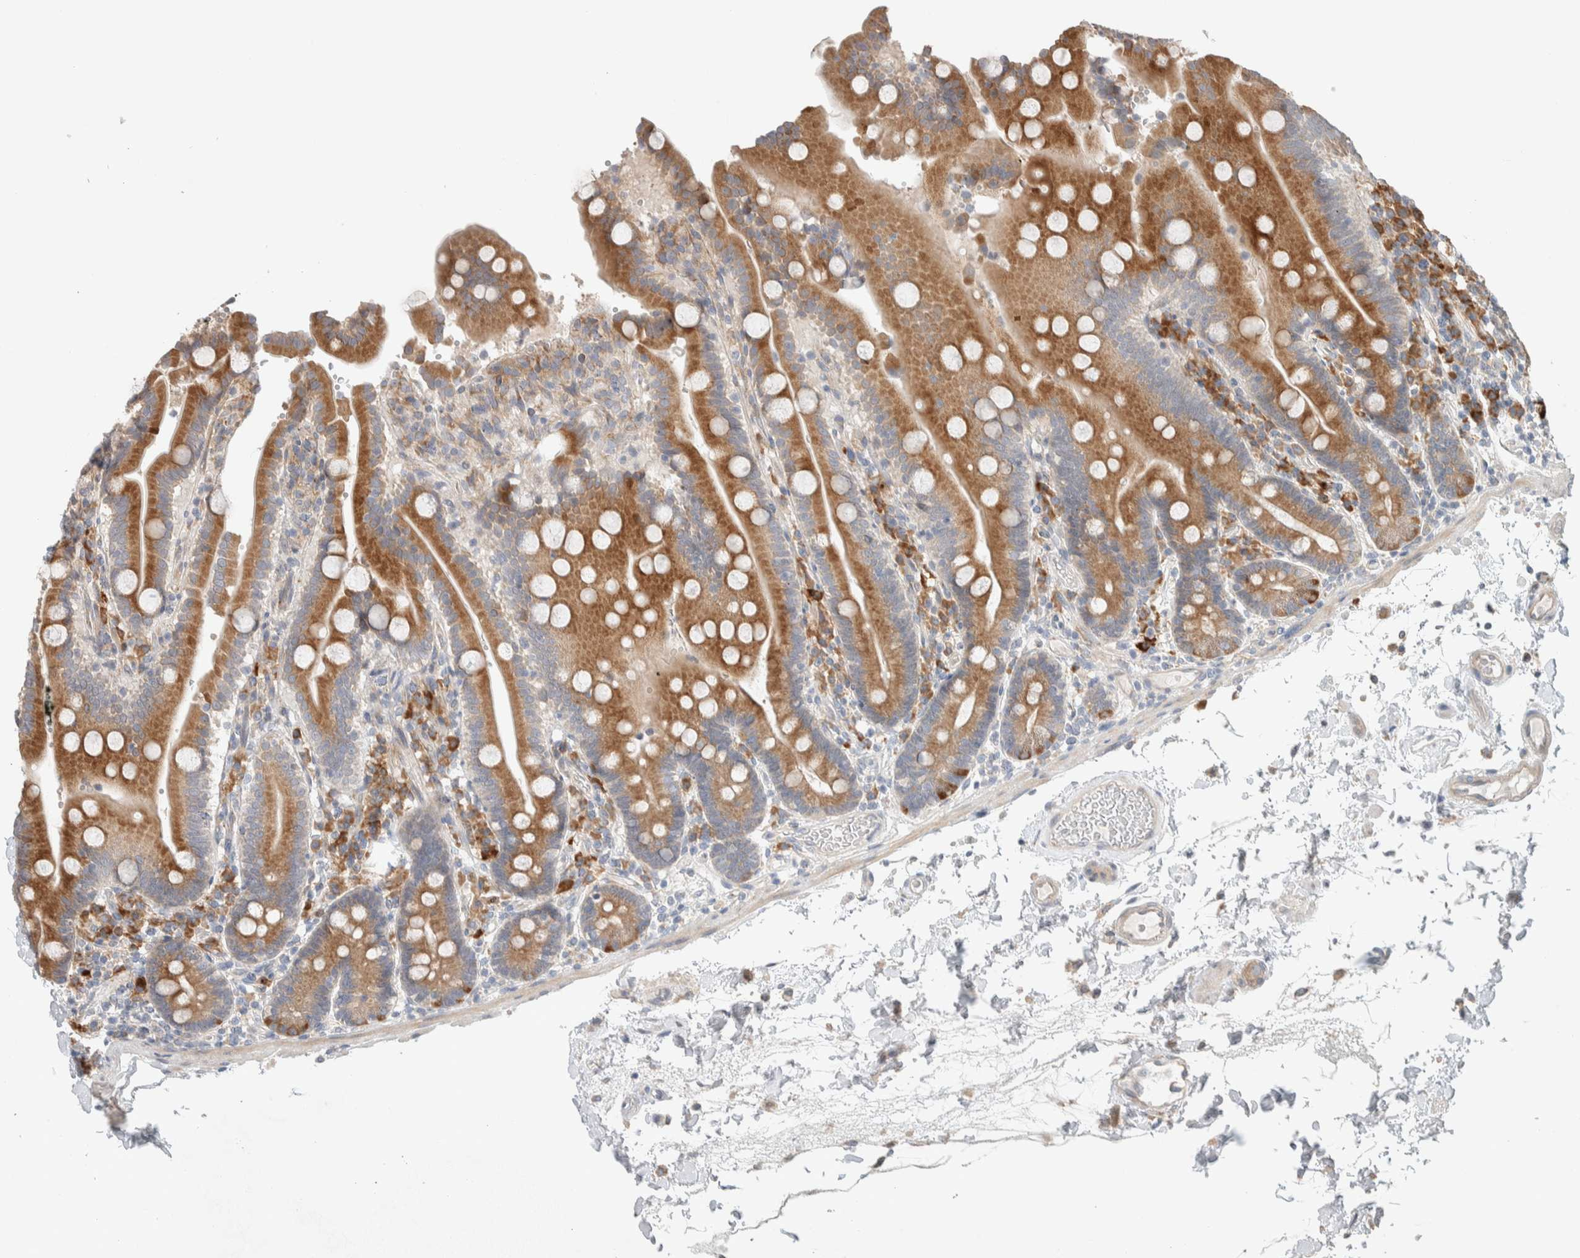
{"staining": {"intensity": "moderate", "quantity": ">75%", "location": "cytoplasmic/membranous"}, "tissue": "duodenum", "cell_type": "Glandular cells", "image_type": "normal", "snomed": [{"axis": "morphology", "description": "Normal tissue, NOS"}, {"axis": "topography", "description": "Small intestine, NOS"}], "caption": "Protein expression analysis of unremarkable human duodenum reveals moderate cytoplasmic/membranous staining in approximately >75% of glandular cells.", "gene": "ADCY8", "patient": {"sex": "female", "age": 71}}